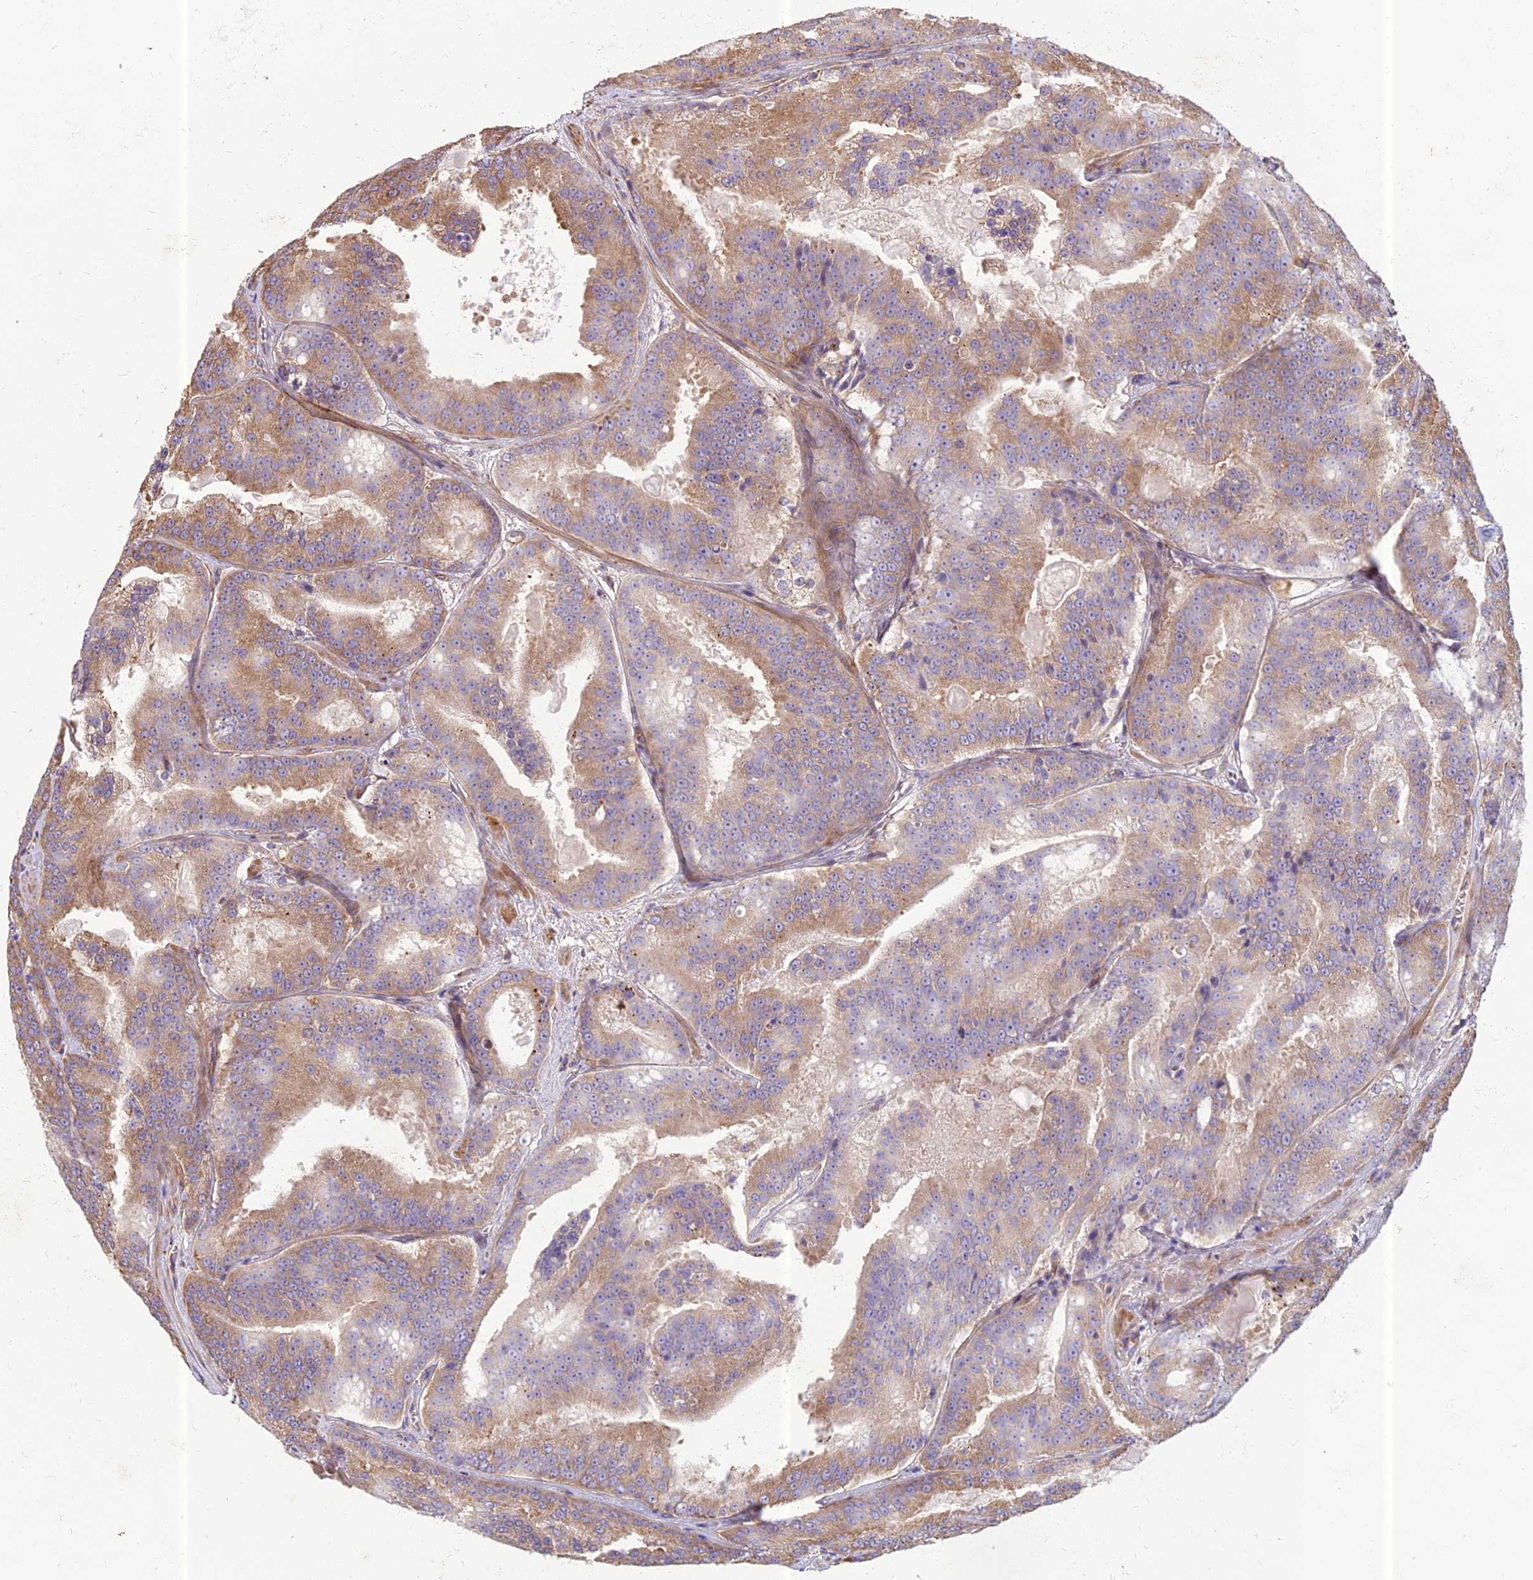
{"staining": {"intensity": "moderate", "quantity": "25%-75%", "location": "cytoplasmic/membranous"}, "tissue": "prostate cancer", "cell_type": "Tumor cells", "image_type": "cancer", "snomed": [{"axis": "morphology", "description": "Adenocarcinoma, High grade"}, {"axis": "topography", "description": "Prostate"}], "caption": "Immunohistochemistry image of neoplastic tissue: human prostate cancer stained using immunohistochemistry (IHC) shows medium levels of moderate protein expression localized specifically in the cytoplasmic/membranous of tumor cells, appearing as a cytoplasmic/membranous brown color.", "gene": "SPDL1", "patient": {"sex": "male", "age": 61}}